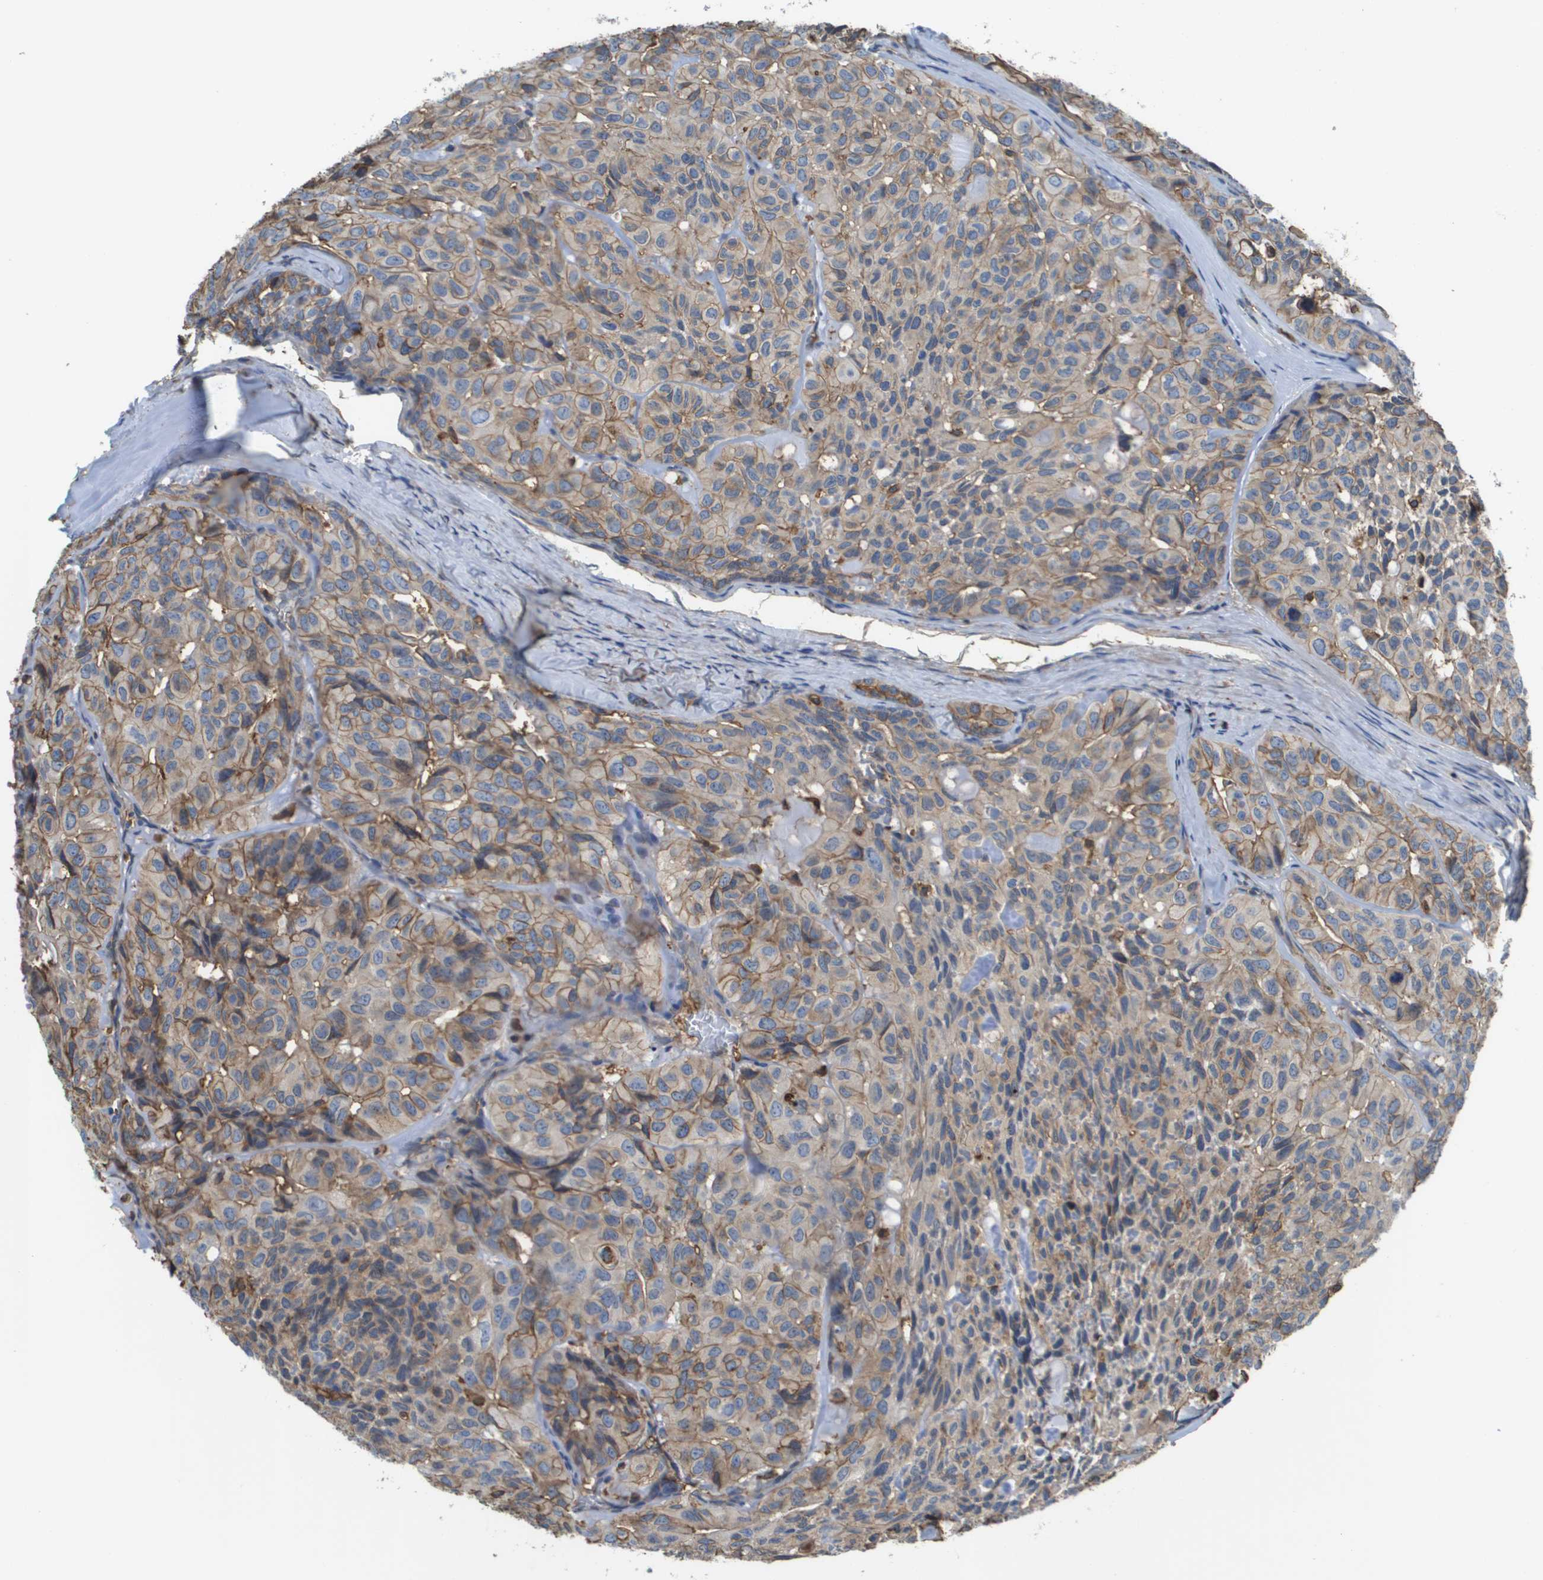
{"staining": {"intensity": "weak", "quantity": "25%-75%", "location": "cytoplasmic/membranous"}, "tissue": "head and neck cancer", "cell_type": "Tumor cells", "image_type": "cancer", "snomed": [{"axis": "morphology", "description": "Adenocarcinoma, NOS"}, {"axis": "topography", "description": "Salivary gland, NOS"}, {"axis": "topography", "description": "Head-Neck"}], "caption": "DAB (3,3'-diaminobenzidine) immunohistochemical staining of human head and neck adenocarcinoma reveals weak cytoplasmic/membranous protein expression in about 25%-75% of tumor cells. (DAB (3,3'-diaminobenzidine) = brown stain, brightfield microscopy at high magnification).", "gene": "PASK", "patient": {"sex": "female", "age": 76}}